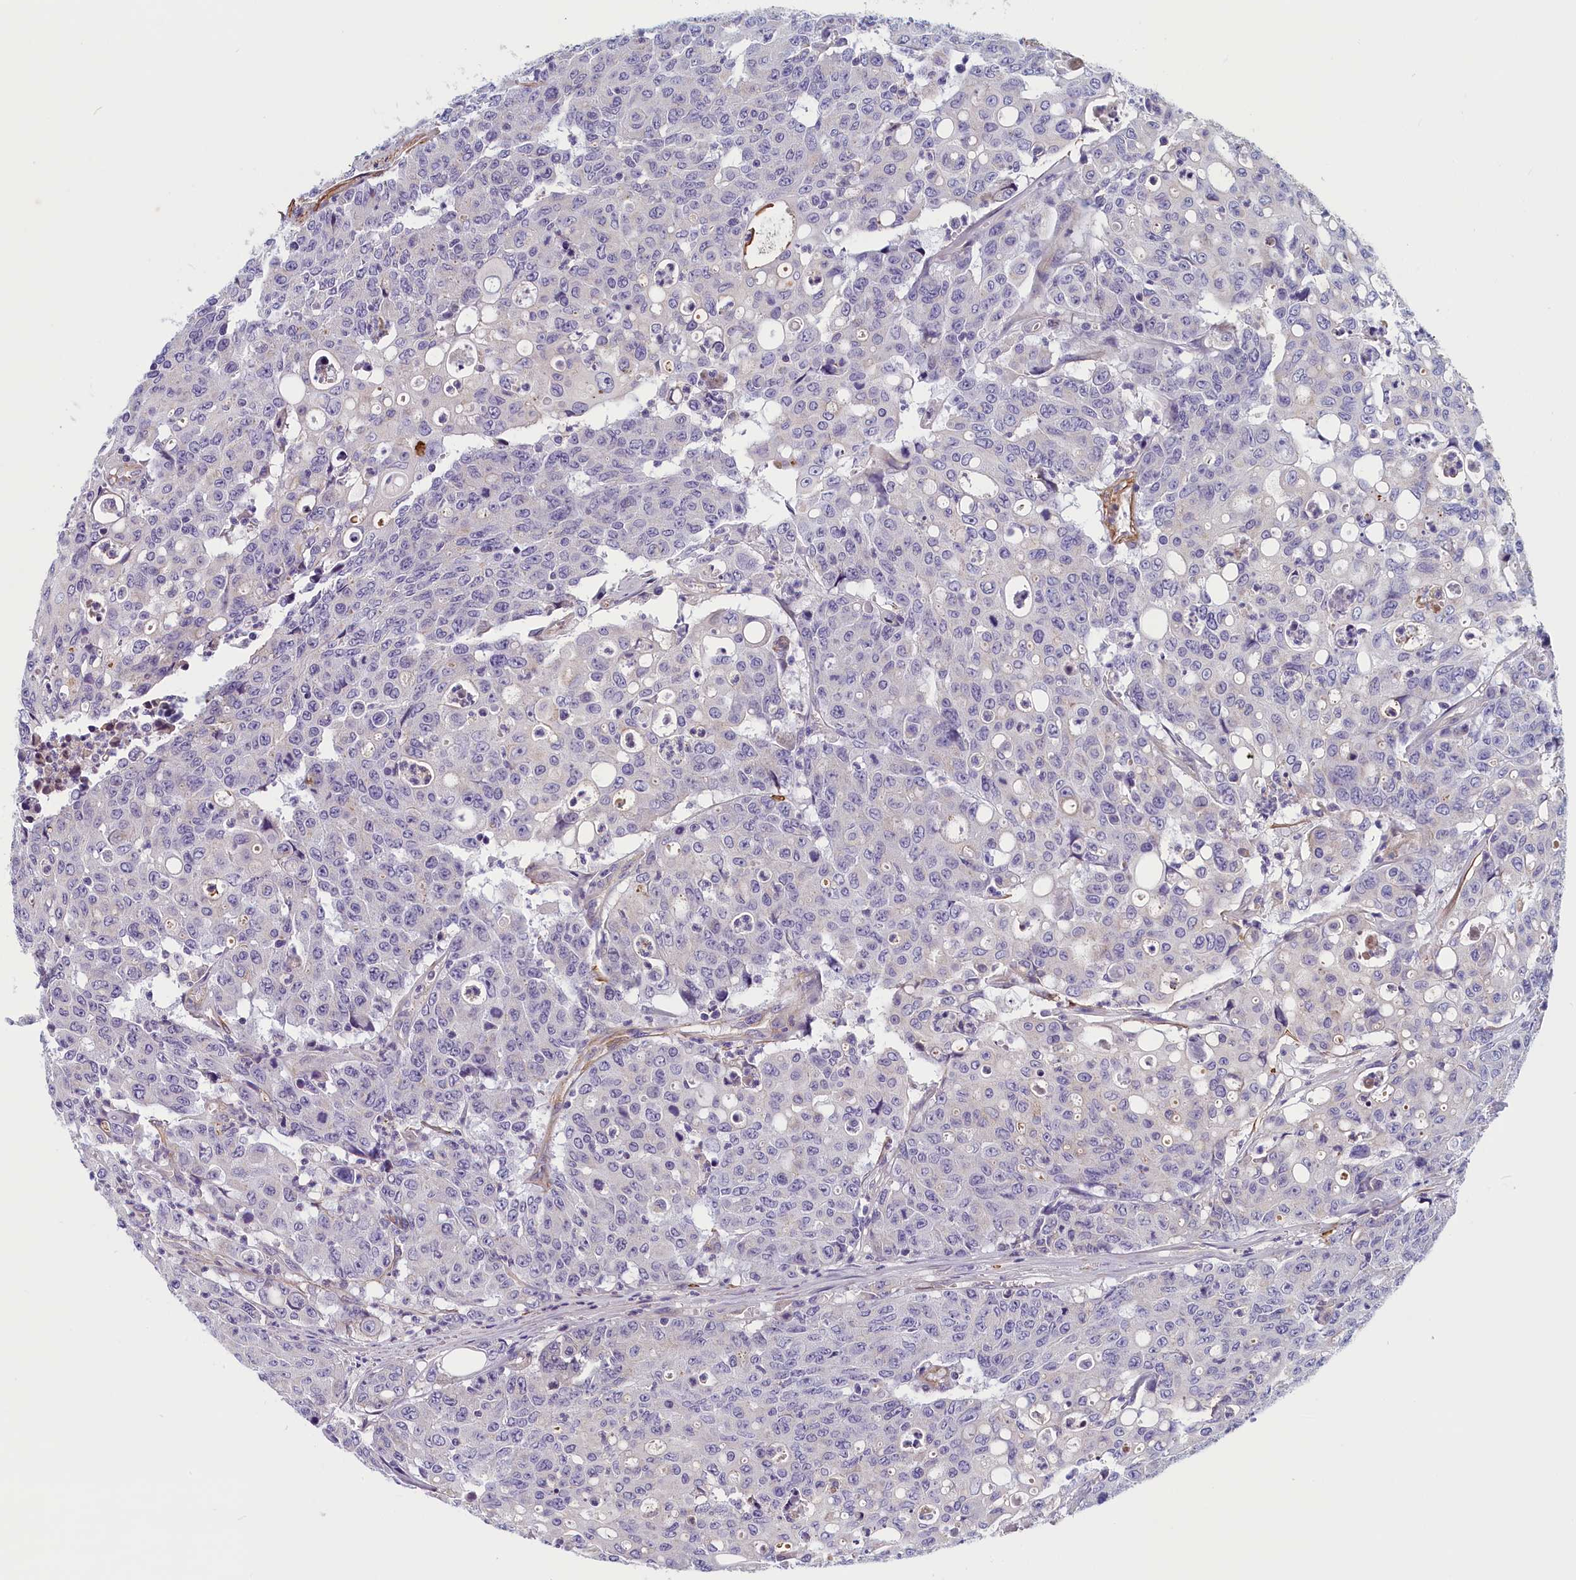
{"staining": {"intensity": "negative", "quantity": "none", "location": "none"}, "tissue": "colorectal cancer", "cell_type": "Tumor cells", "image_type": "cancer", "snomed": [{"axis": "morphology", "description": "Adenocarcinoma, NOS"}, {"axis": "topography", "description": "Colon"}], "caption": "The micrograph reveals no staining of tumor cells in colorectal adenocarcinoma.", "gene": "BCL2L13", "patient": {"sex": "male", "age": 51}}